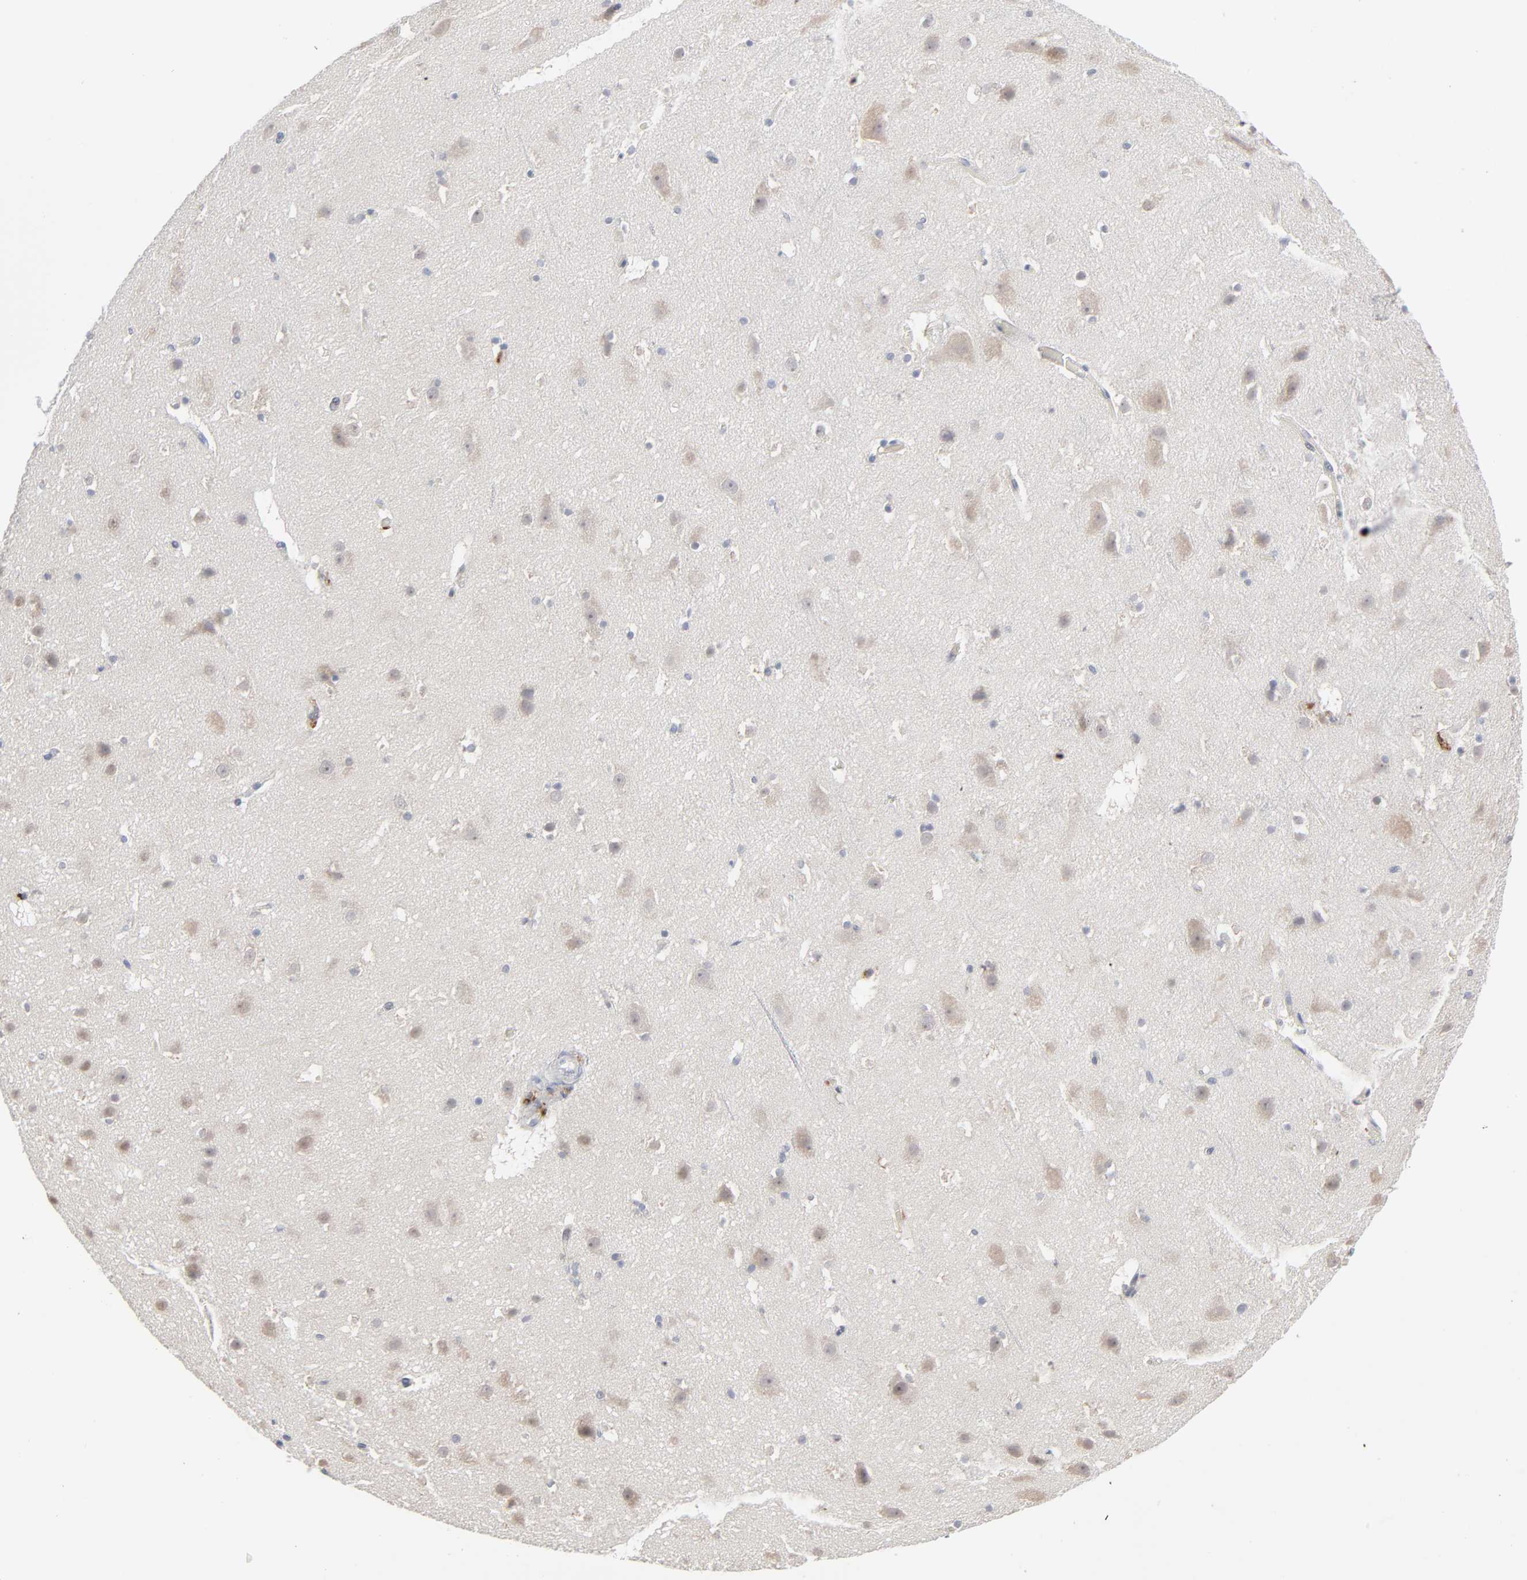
{"staining": {"intensity": "negative", "quantity": "none", "location": "none"}, "tissue": "cerebral cortex", "cell_type": "Endothelial cells", "image_type": "normal", "snomed": [{"axis": "morphology", "description": "Normal tissue, NOS"}, {"axis": "topography", "description": "Cerebral cortex"}], "caption": "DAB (3,3'-diaminobenzidine) immunohistochemical staining of unremarkable cerebral cortex demonstrates no significant expression in endothelial cells. Nuclei are stained in blue.", "gene": "POMT2", "patient": {"sex": "male", "age": 45}}